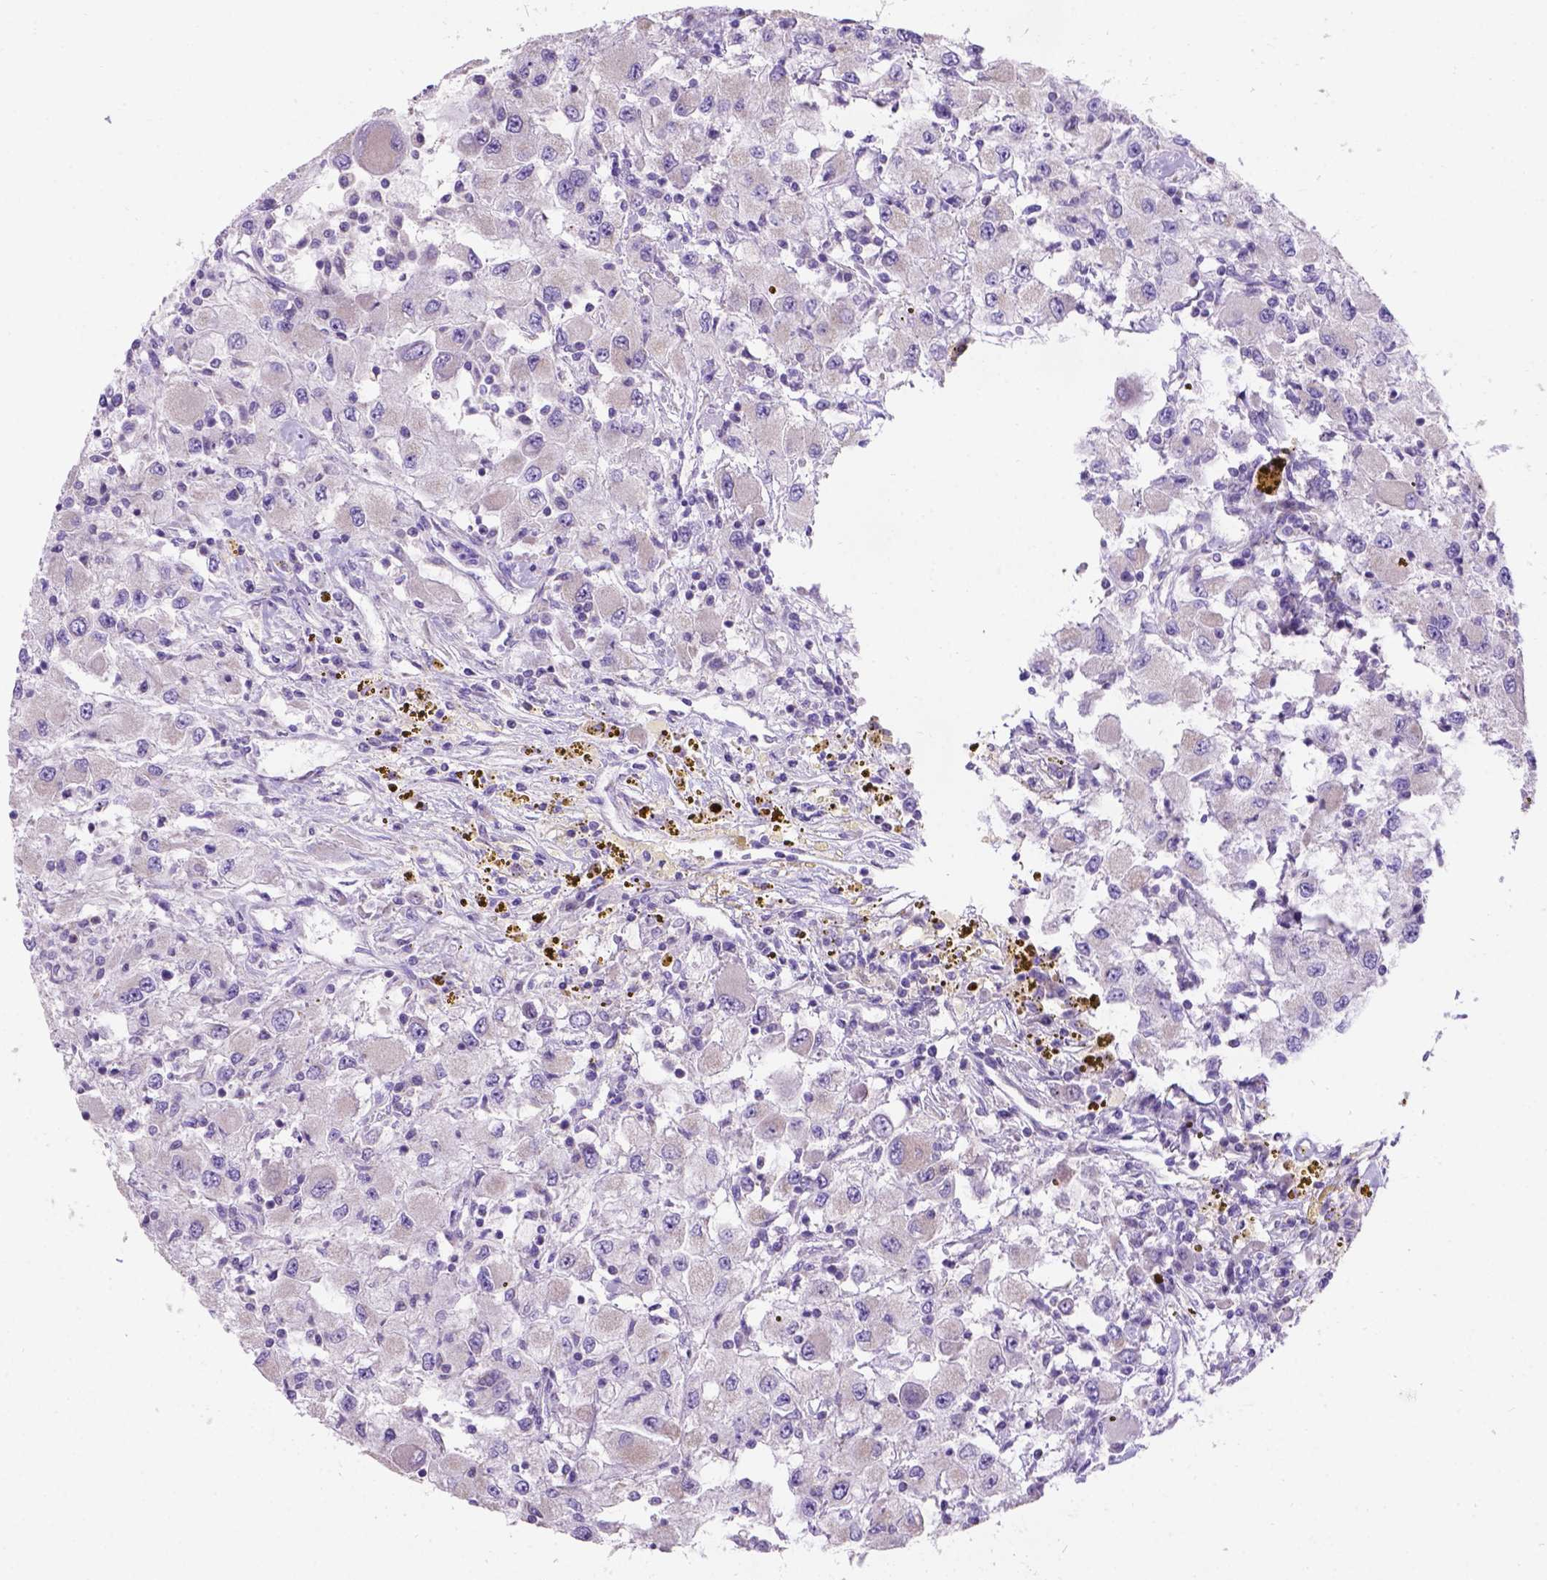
{"staining": {"intensity": "negative", "quantity": "none", "location": "none"}, "tissue": "renal cancer", "cell_type": "Tumor cells", "image_type": "cancer", "snomed": [{"axis": "morphology", "description": "Adenocarcinoma, NOS"}, {"axis": "topography", "description": "Kidney"}], "caption": "Tumor cells show no significant protein positivity in renal cancer (adenocarcinoma). Nuclei are stained in blue.", "gene": "L2HGDH", "patient": {"sex": "female", "age": 67}}